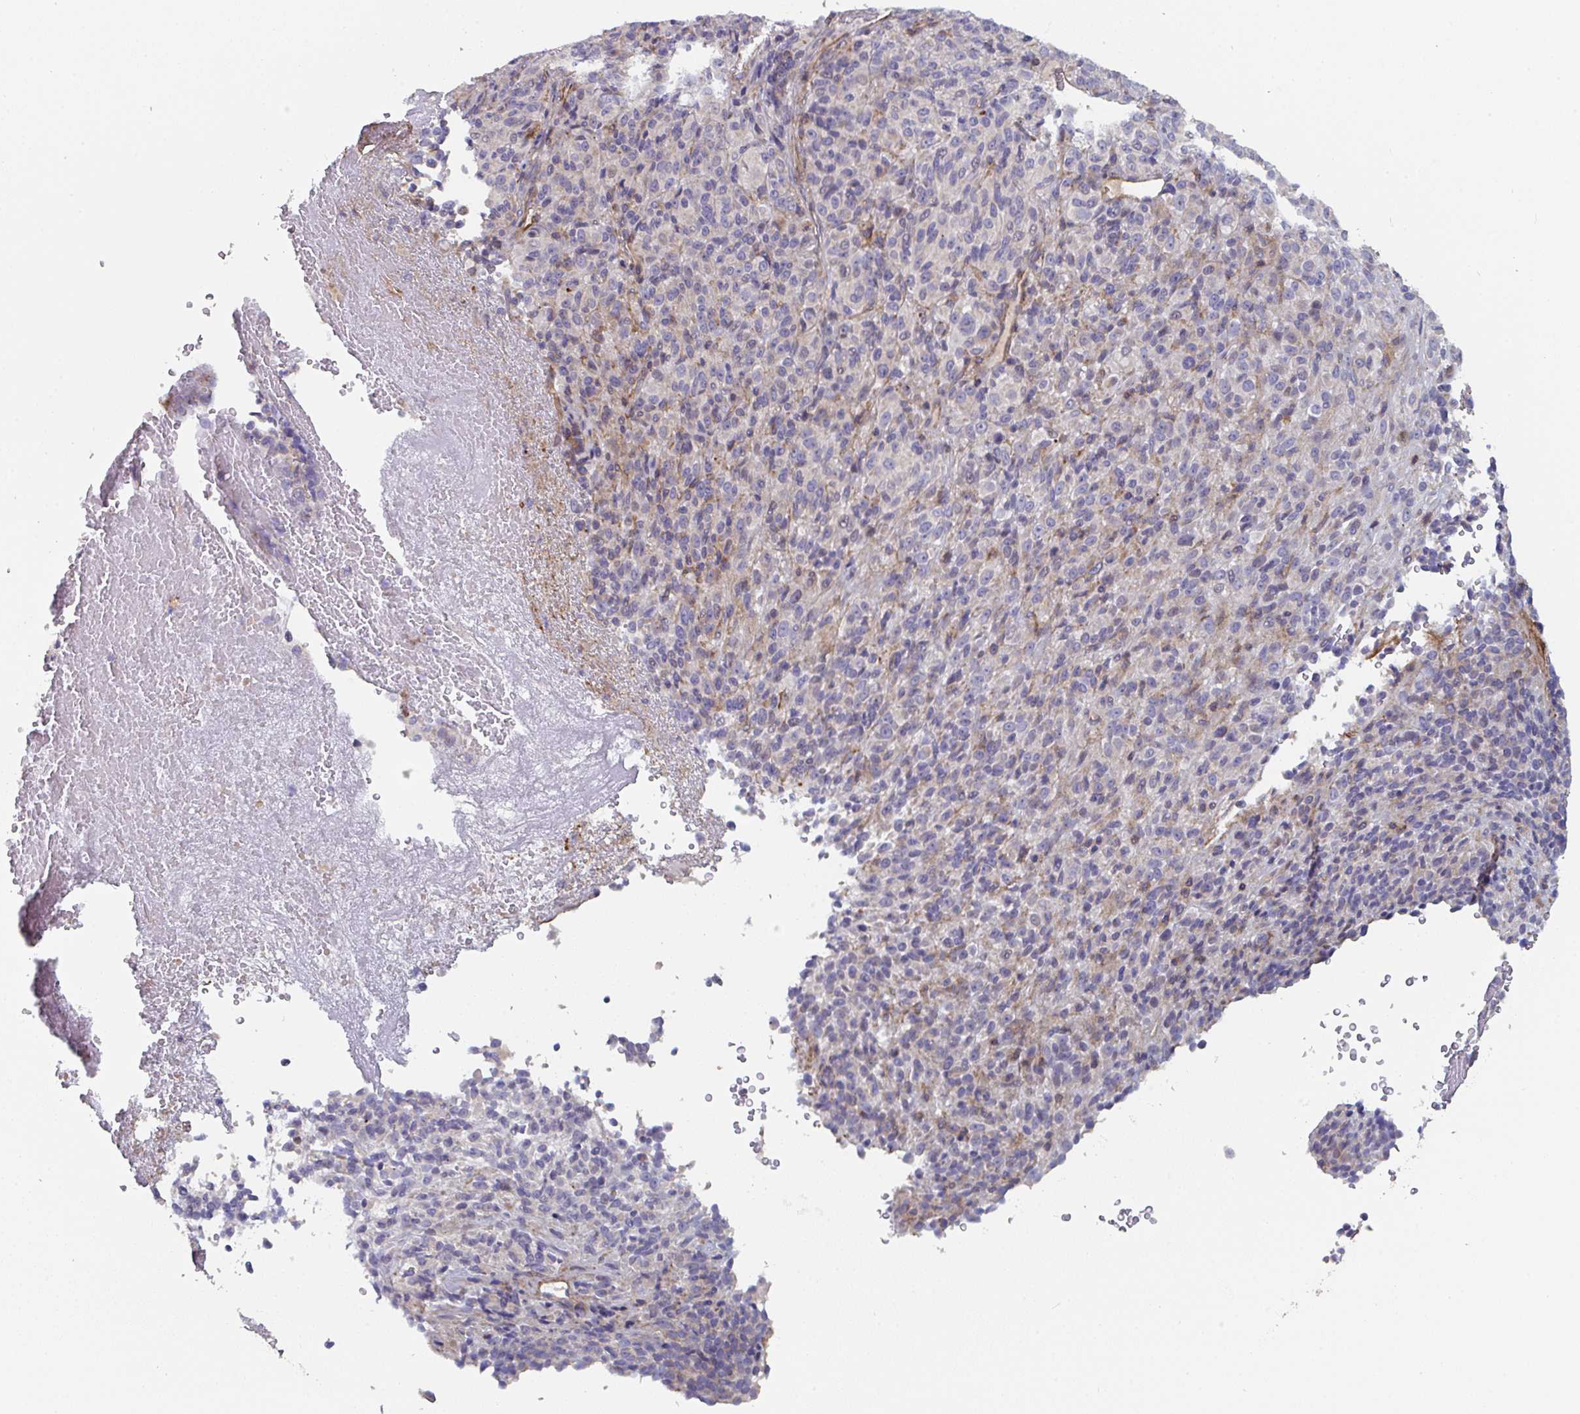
{"staining": {"intensity": "negative", "quantity": "none", "location": "none"}, "tissue": "melanoma", "cell_type": "Tumor cells", "image_type": "cancer", "snomed": [{"axis": "morphology", "description": "Malignant melanoma, Metastatic site"}, {"axis": "topography", "description": "Brain"}], "caption": "High power microscopy micrograph of an immunohistochemistry (IHC) histopathology image of melanoma, revealing no significant staining in tumor cells.", "gene": "FZD2", "patient": {"sex": "female", "age": 56}}